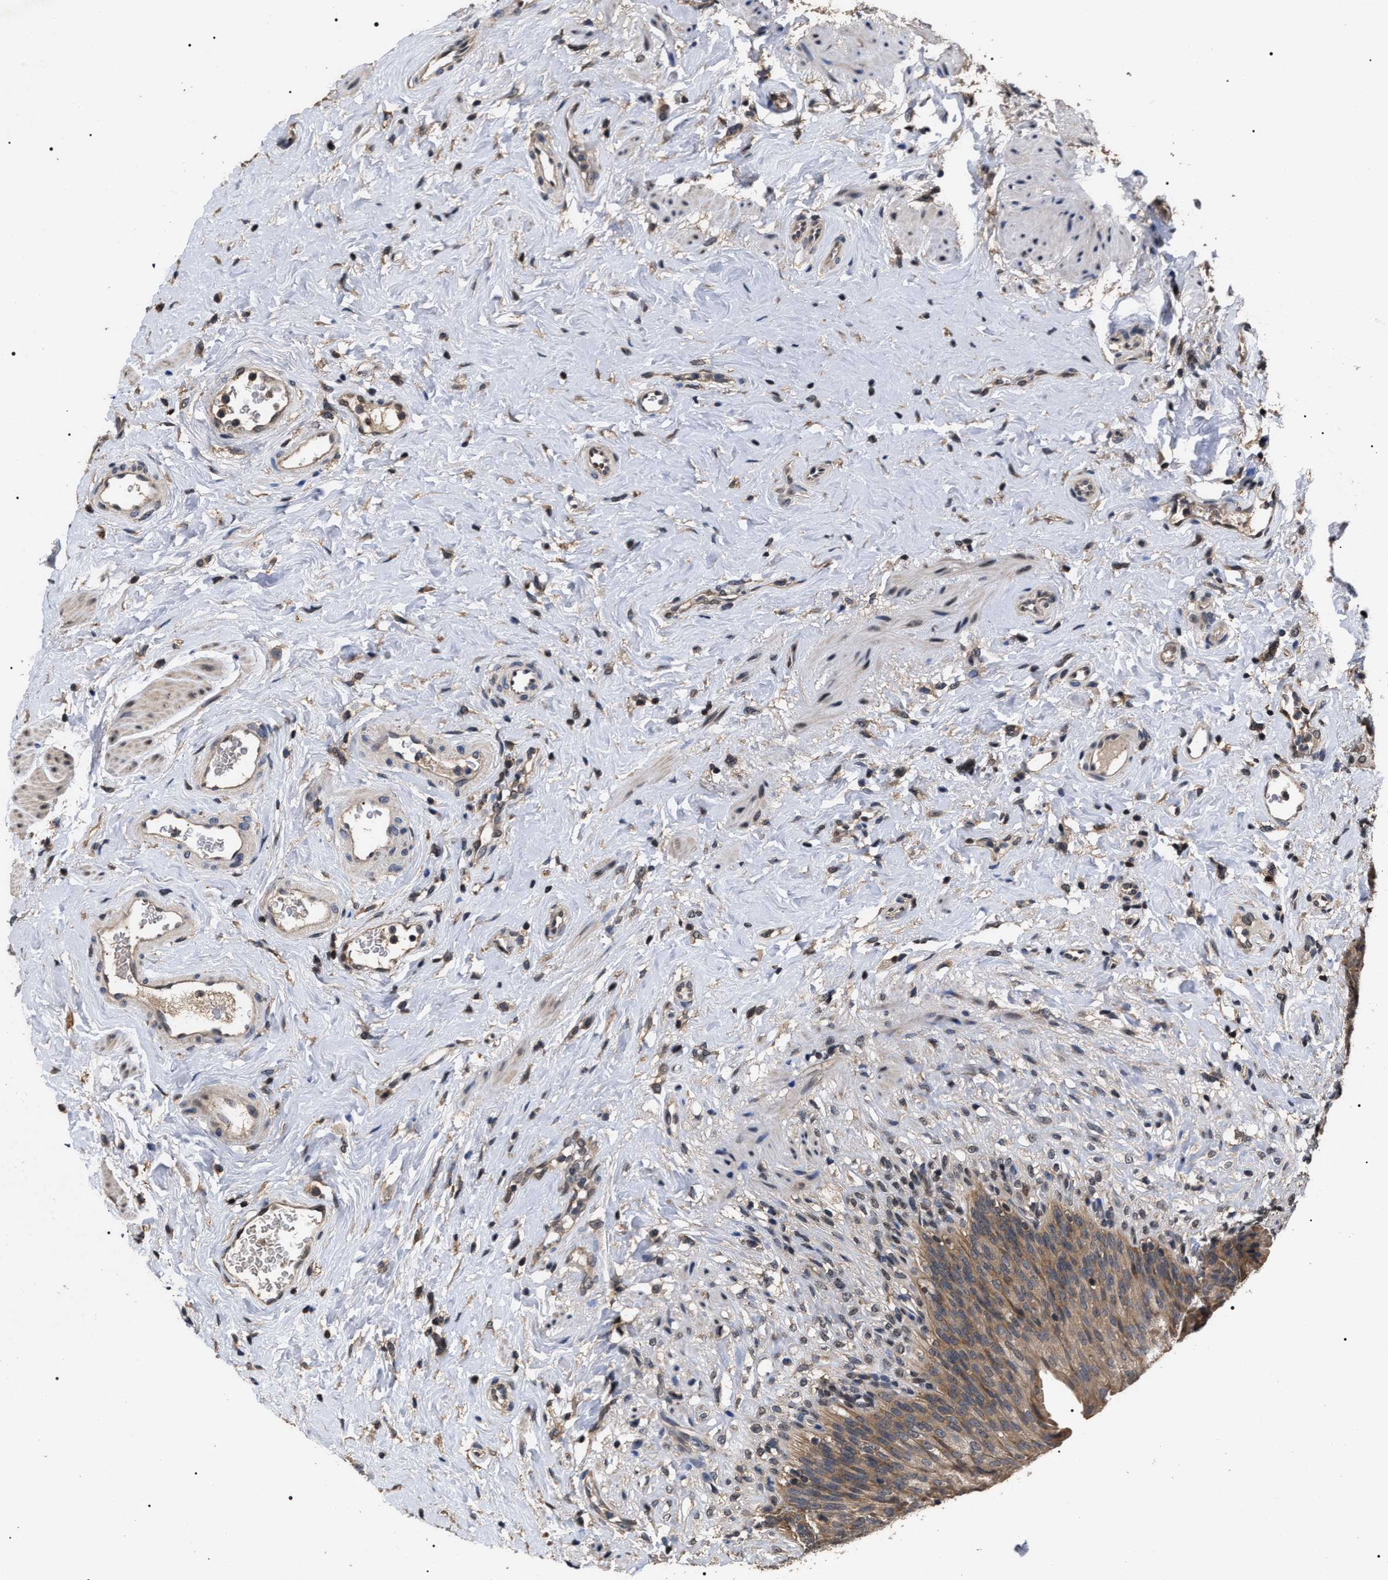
{"staining": {"intensity": "moderate", "quantity": ">75%", "location": "cytoplasmic/membranous,nuclear"}, "tissue": "urinary bladder", "cell_type": "Urothelial cells", "image_type": "normal", "snomed": [{"axis": "morphology", "description": "Normal tissue, NOS"}, {"axis": "topography", "description": "Urinary bladder"}], "caption": "Immunohistochemistry (DAB (3,3'-diaminobenzidine)) staining of unremarkable urinary bladder exhibits moderate cytoplasmic/membranous,nuclear protein expression in about >75% of urothelial cells.", "gene": "UPF3A", "patient": {"sex": "female", "age": 79}}